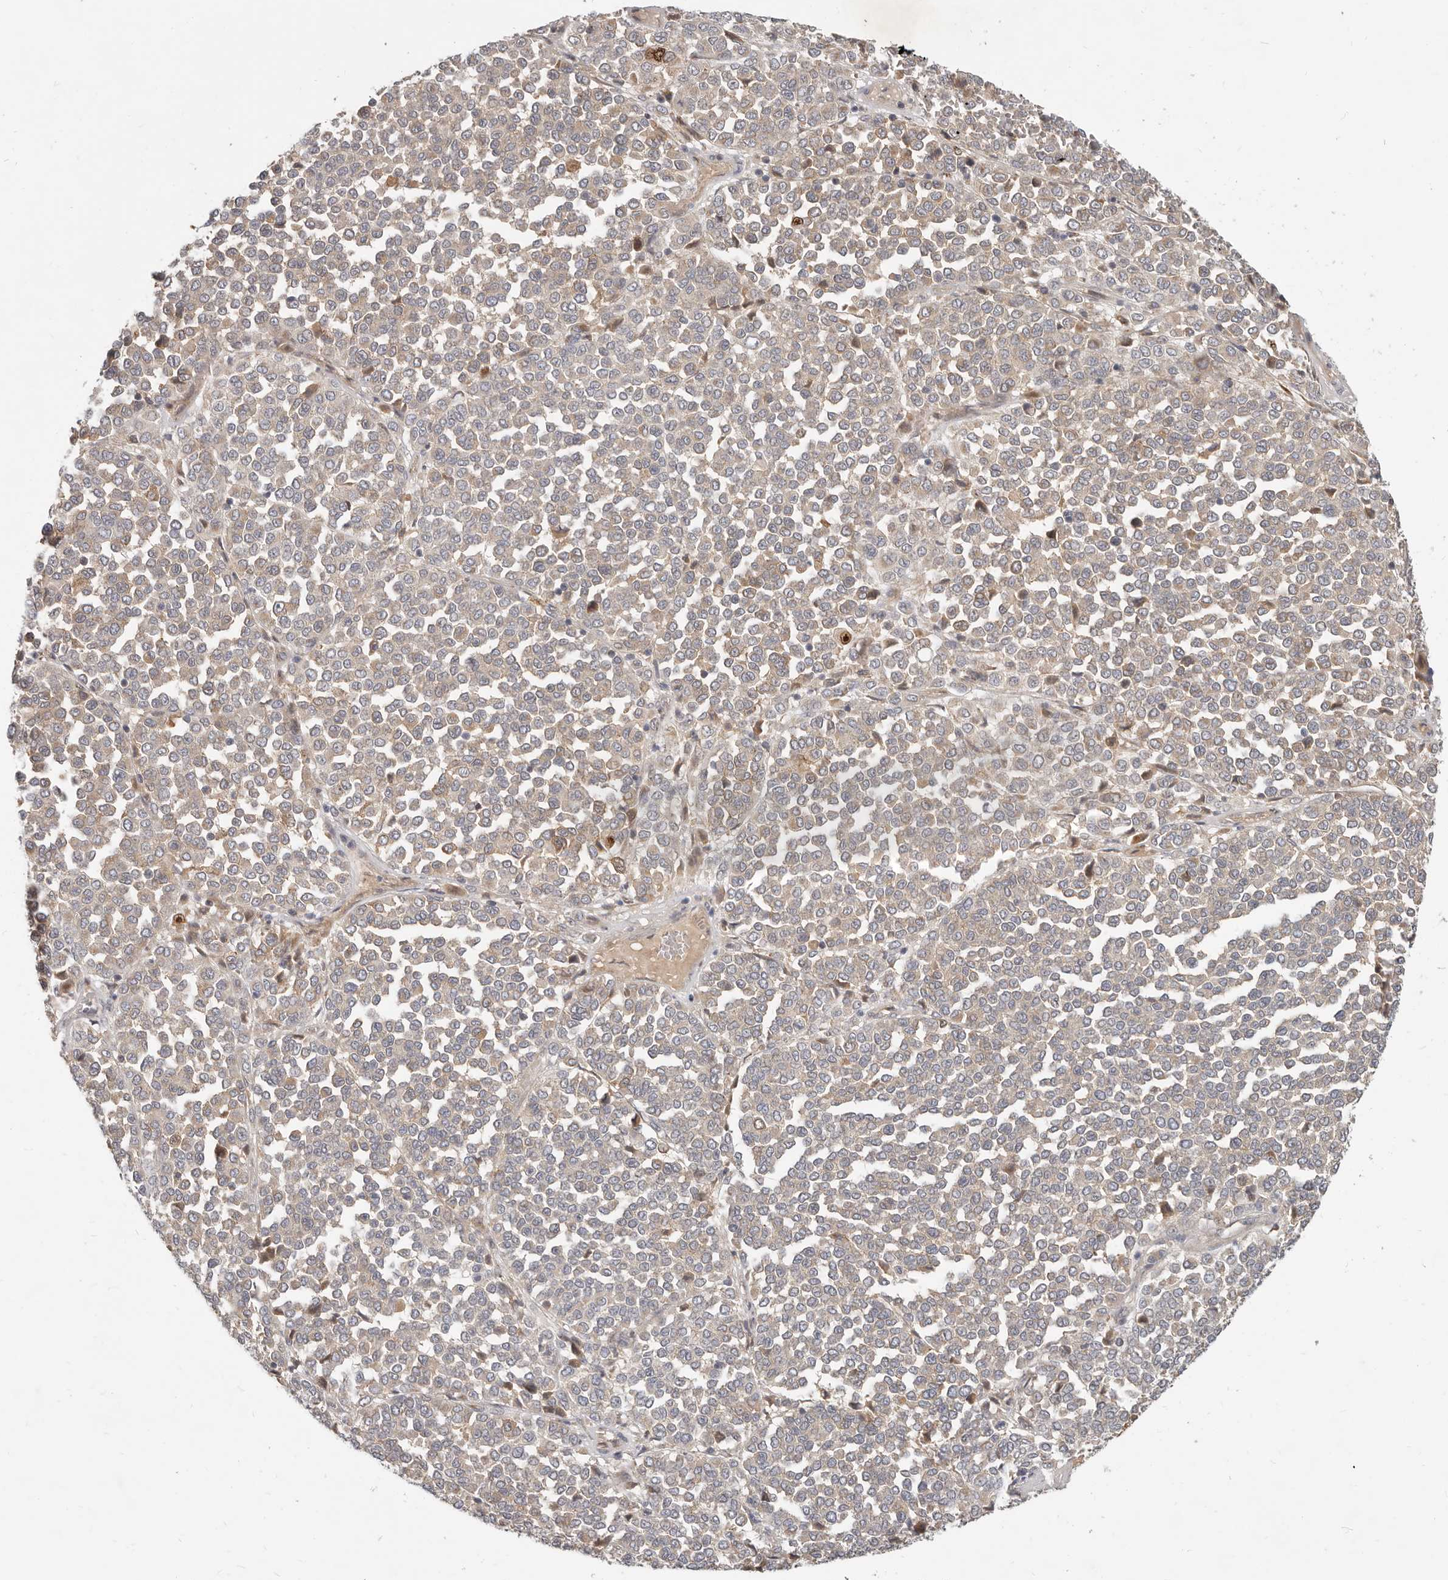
{"staining": {"intensity": "negative", "quantity": "none", "location": "none"}, "tissue": "melanoma", "cell_type": "Tumor cells", "image_type": "cancer", "snomed": [{"axis": "morphology", "description": "Malignant melanoma, Metastatic site"}, {"axis": "topography", "description": "Pancreas"}], "caption": "The histopathology image demonstrates no staining of tumor cells in malignant melanoma (metastatic site).", "gene": "MICALL2", "patient": {"sex": "female", "age": 30}}